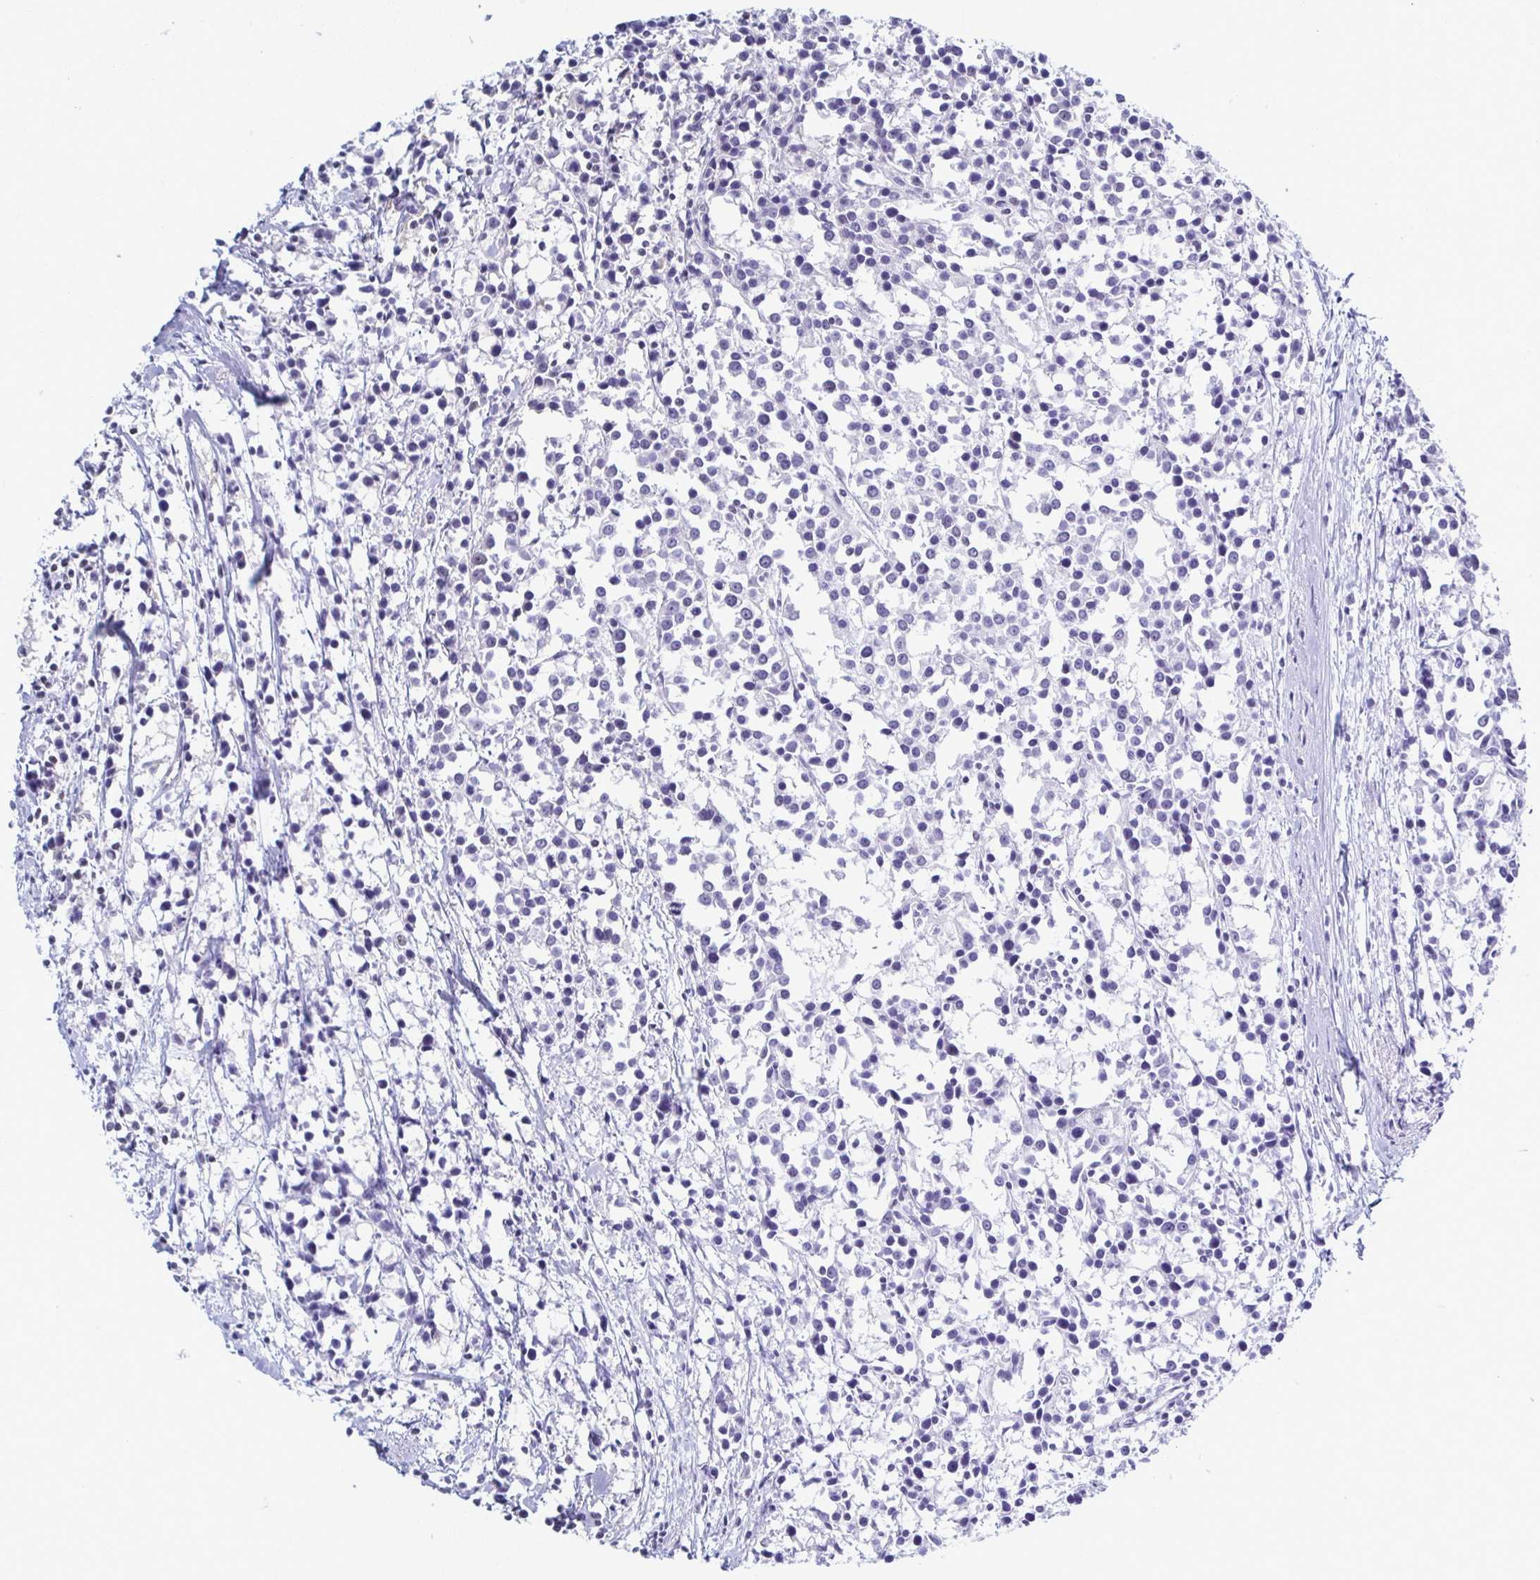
{"staining": {"intensity": "negative", "quantity": "none", "location": "none"}, "tissue": "breast cancer", "cell_type": "Tumor cells", "image_type": "cancer", "snomed": [{"axis": "morphology", "description": "Duct carcinoma"}, {"axis": "topography", "description": "Breast"}], "caption": "There is no significant positivity in tumor cells of breast intraductal carcinoma.", "gene": "IRF7", "patient": {"sex": "female", "age": 80}}